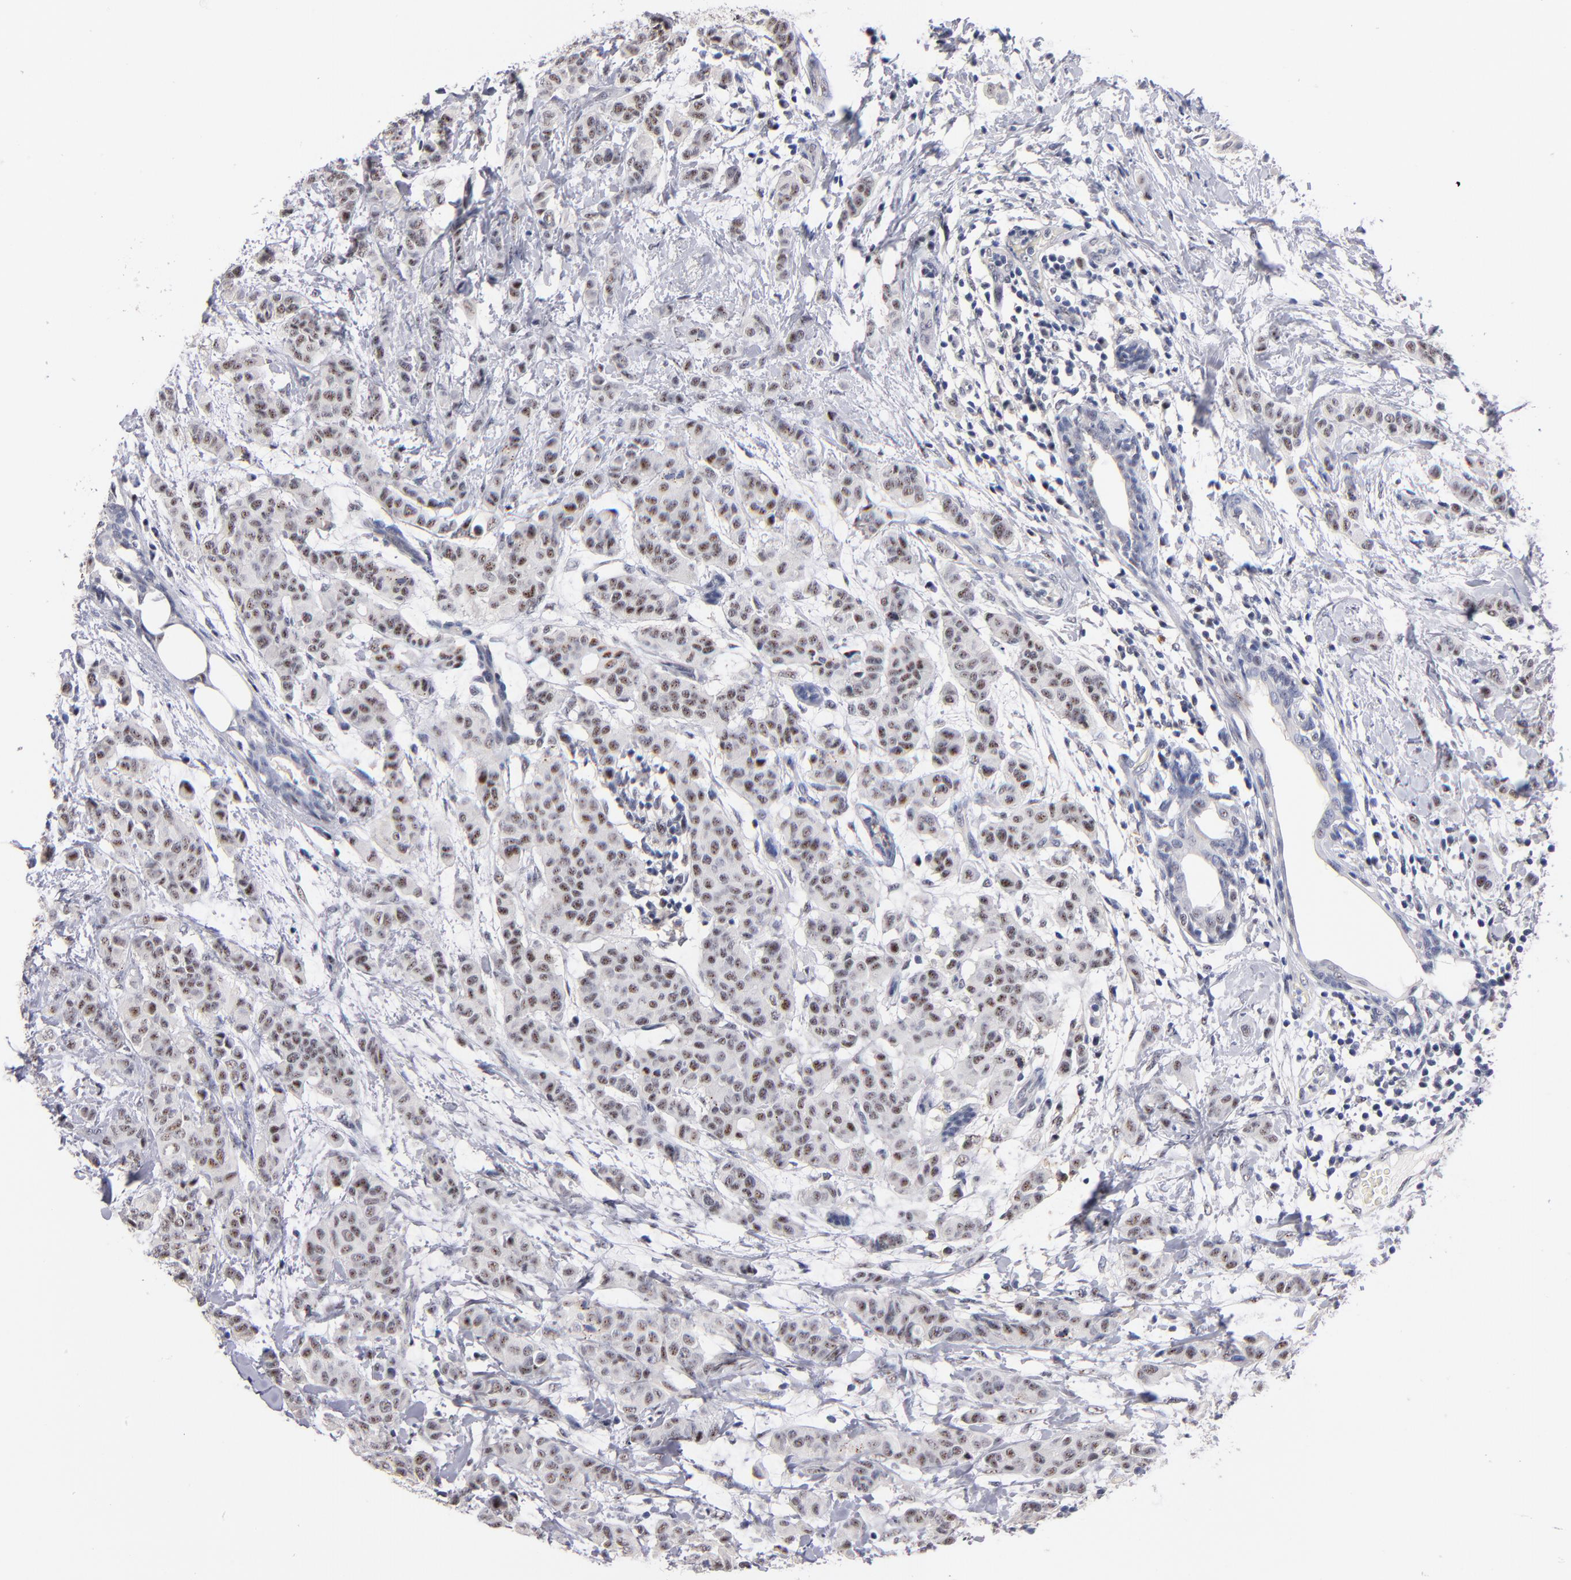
{"staining": {"intensity": "moderate", "quantity": "25%-75%", "location": "nuclear"}, "tissue": "breast cancer", "cell_type": "Tumor cells", "image_type": "cancer", "snomed": [{"axis": "morphology", "description": "Duct carcinoma"}, {"axis": "topography", "description": "Breast"}], "caption": "A histopathology image of human invasive ductal carcinoma (breast) stained for a protein demonstrates moderate nuclear brown staining in tumor cells. Nuclei are stained in blue.", "gene": "RAF1", "patient": {"sex": "female", "age": 40}}